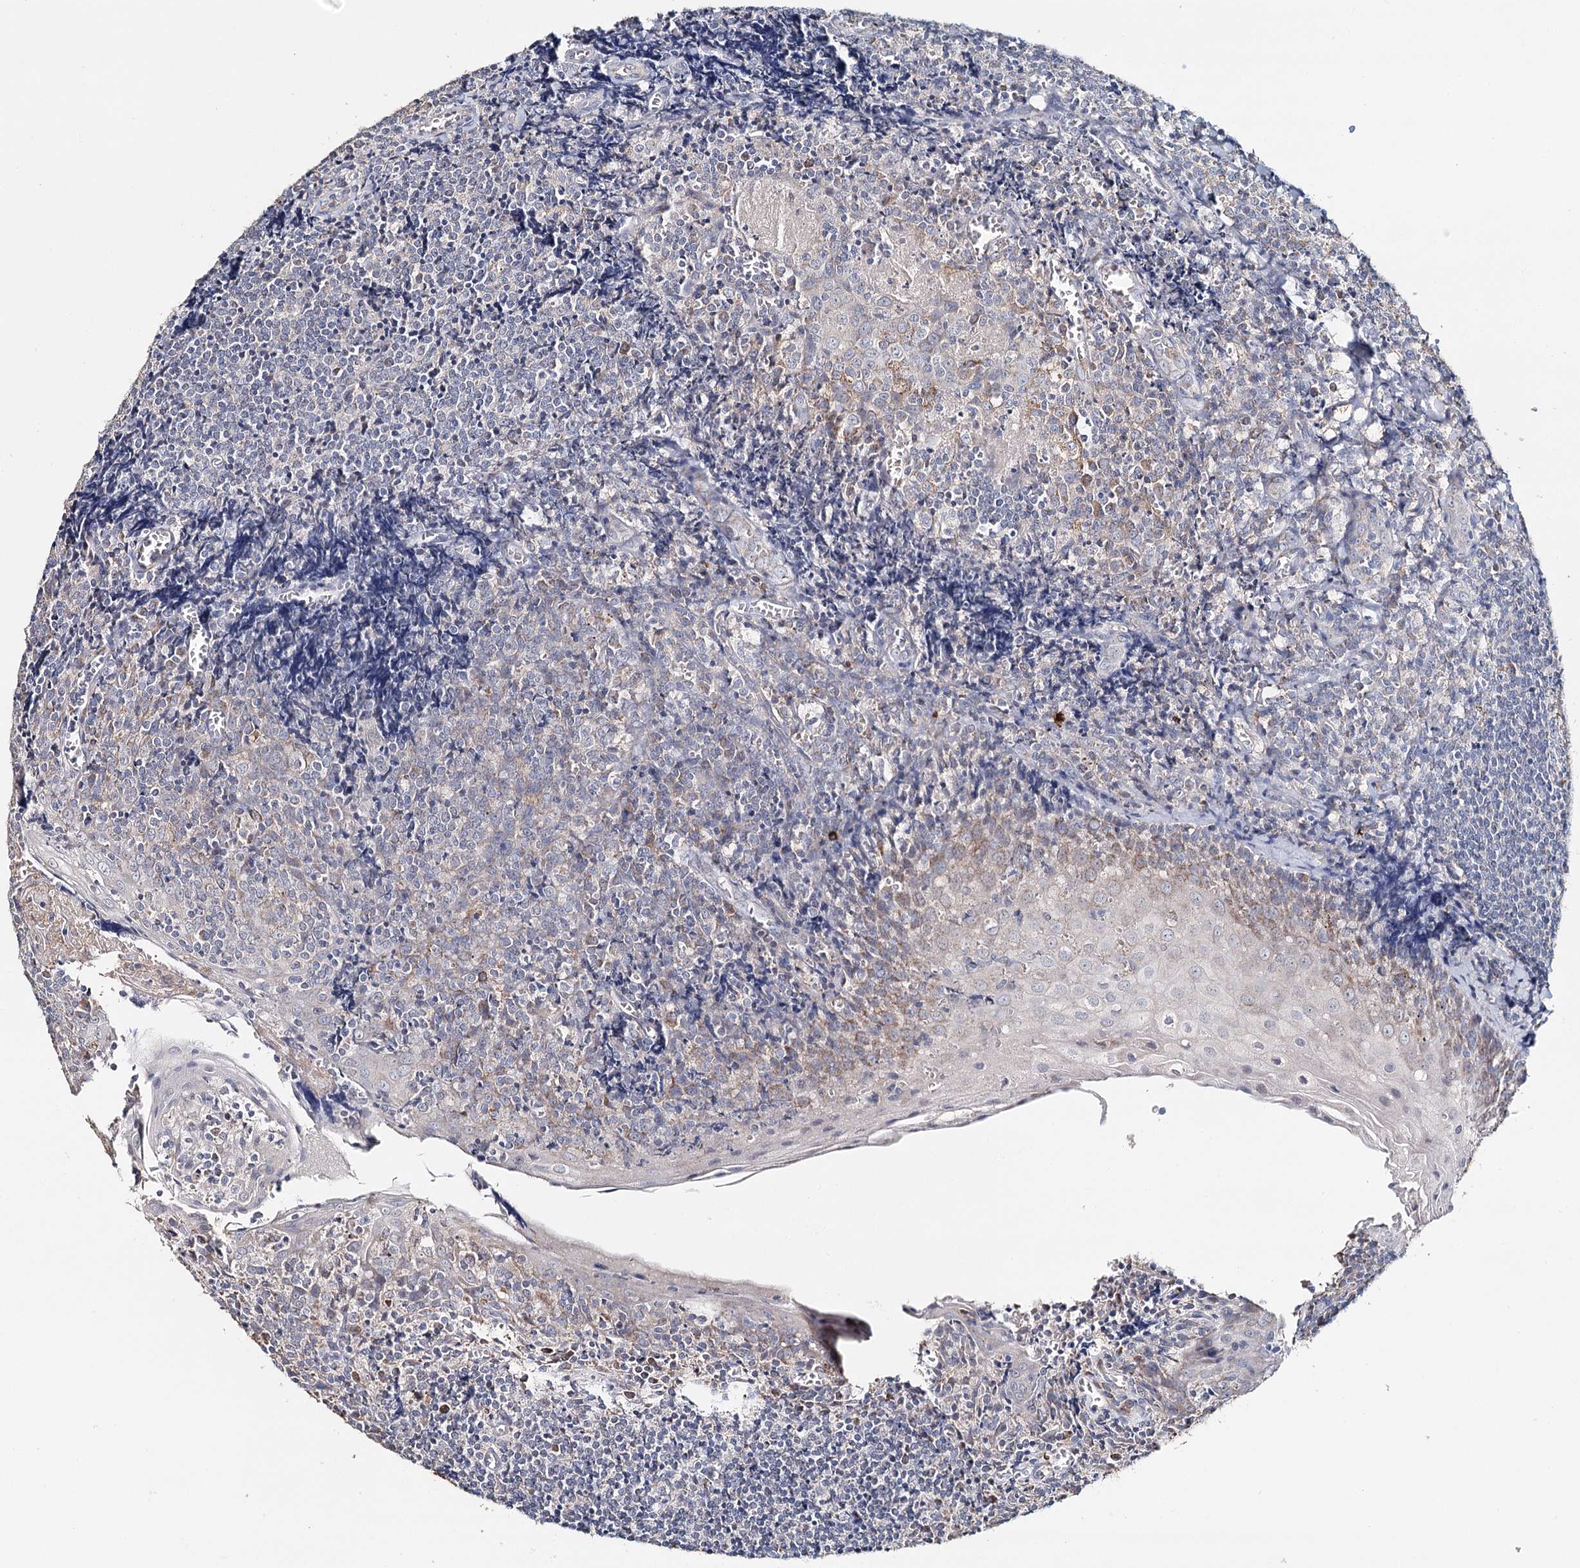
{"staining": {"intensity": "moderate", "quantity": "25%-75%", "location": "cytoplasmic/membranous"}, "tissue": "tonsil", "cell_type": "Germinal center cells", "image_type": "normal", "snomed": [{"axis": "morphology", "description": "Normal tissue, NOS"}, {"axis": "topography", "description": "Tonsil"}], "caption": "Protein expression analysis of normal tonsil reveals moderate cytoplasmic/membranous staining in about 25%-75% of germinal center cells.", "gene": "MMP25", "patient": {"sex": "male", "age": 27}}